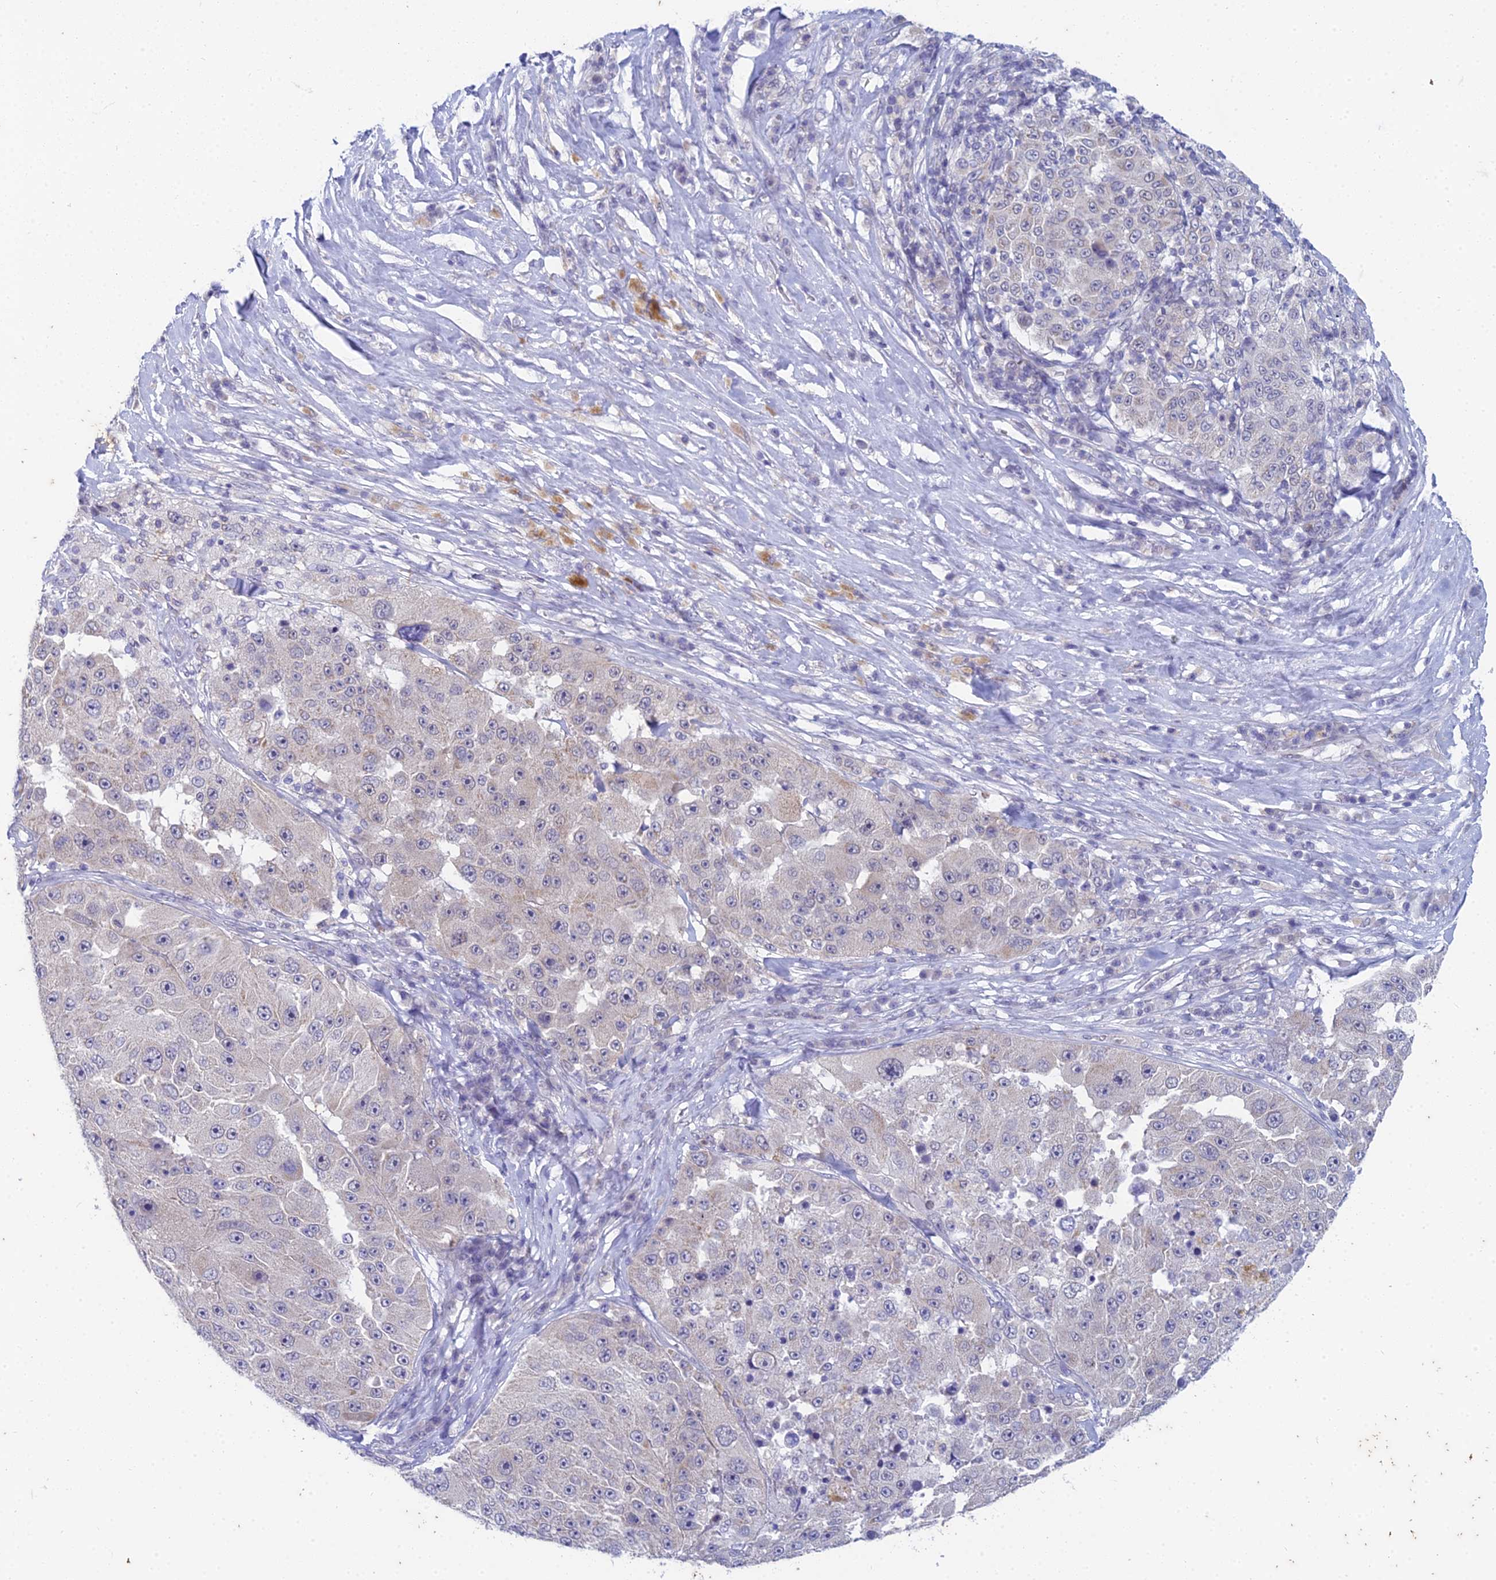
{"staining": {"intensity": "negative", "quantity": "none", "location": "none"}, "tissue": "melanoma", "cell_type": "Tumor cells", "image_type": "cancer", "snomed": [{"axis": "morphology", "description": "Malignant melanoma, Metastatic site"}, {"axis": "topography", "description": "Lymph node"}], "caption": "Immunohistochemistry (IHC) of melanoma demonstrates no expression in tumor cells. (DAB IHC with hematoxylin counter stain).", "gene": "EEF2KMT", "patient": {"sex": "male", "age": 62}}